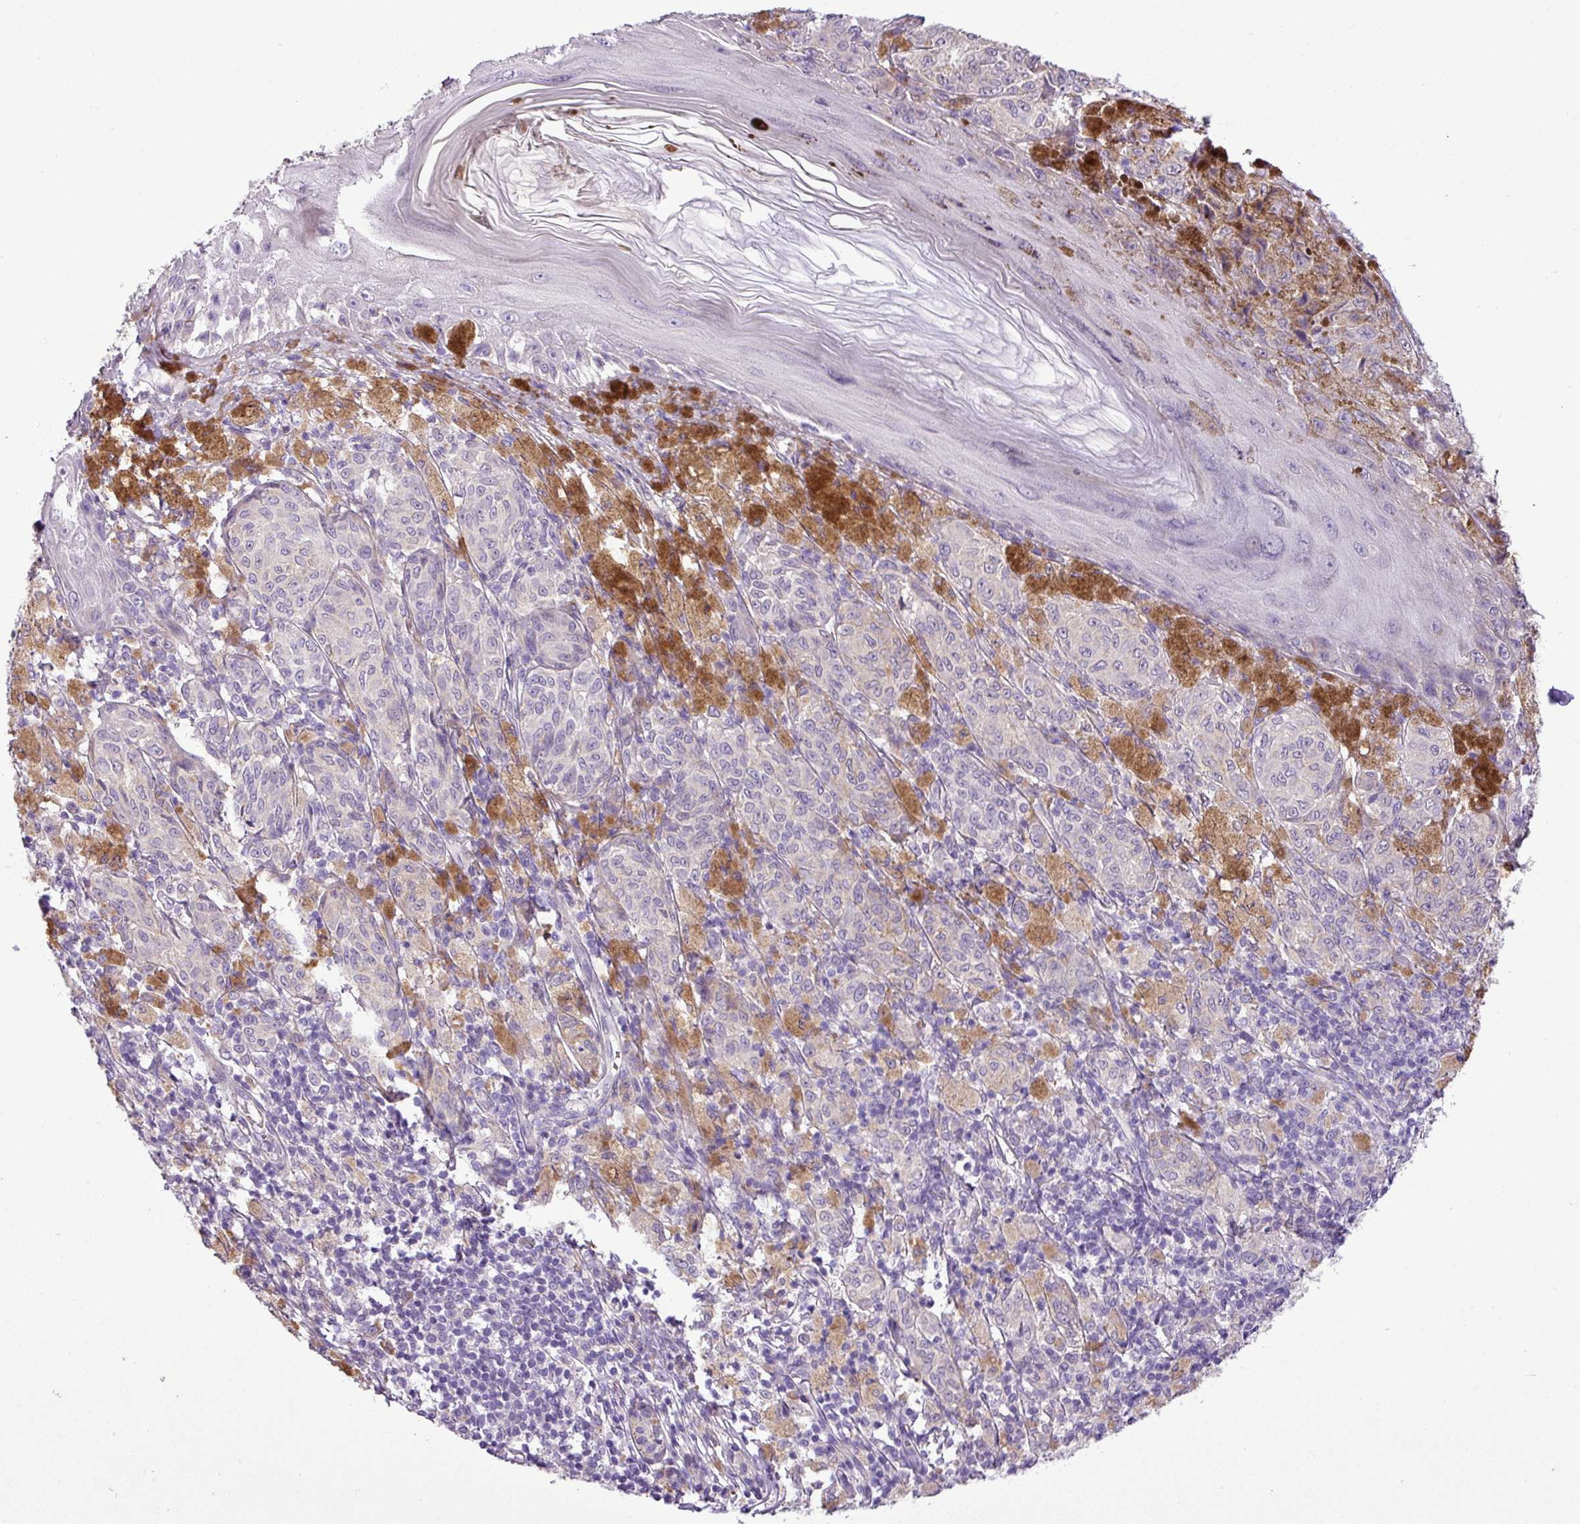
{"staining": {"intensity": "negative", "quantity": "none", "location": "none"}, "tissue": "melanoma", "cell_type": "Tumor cells", "image_type": "cancer", "snomed": [{"axis": "morphology", "description": "Malignant melanoma, NOS"}, {"axis": "topography", "description": "Skin"}], "caption": "There is no significant staining in tumor cells of melanoma.", "gene": "MOCS3", "patient": {"sex": "male", "age": 42}}